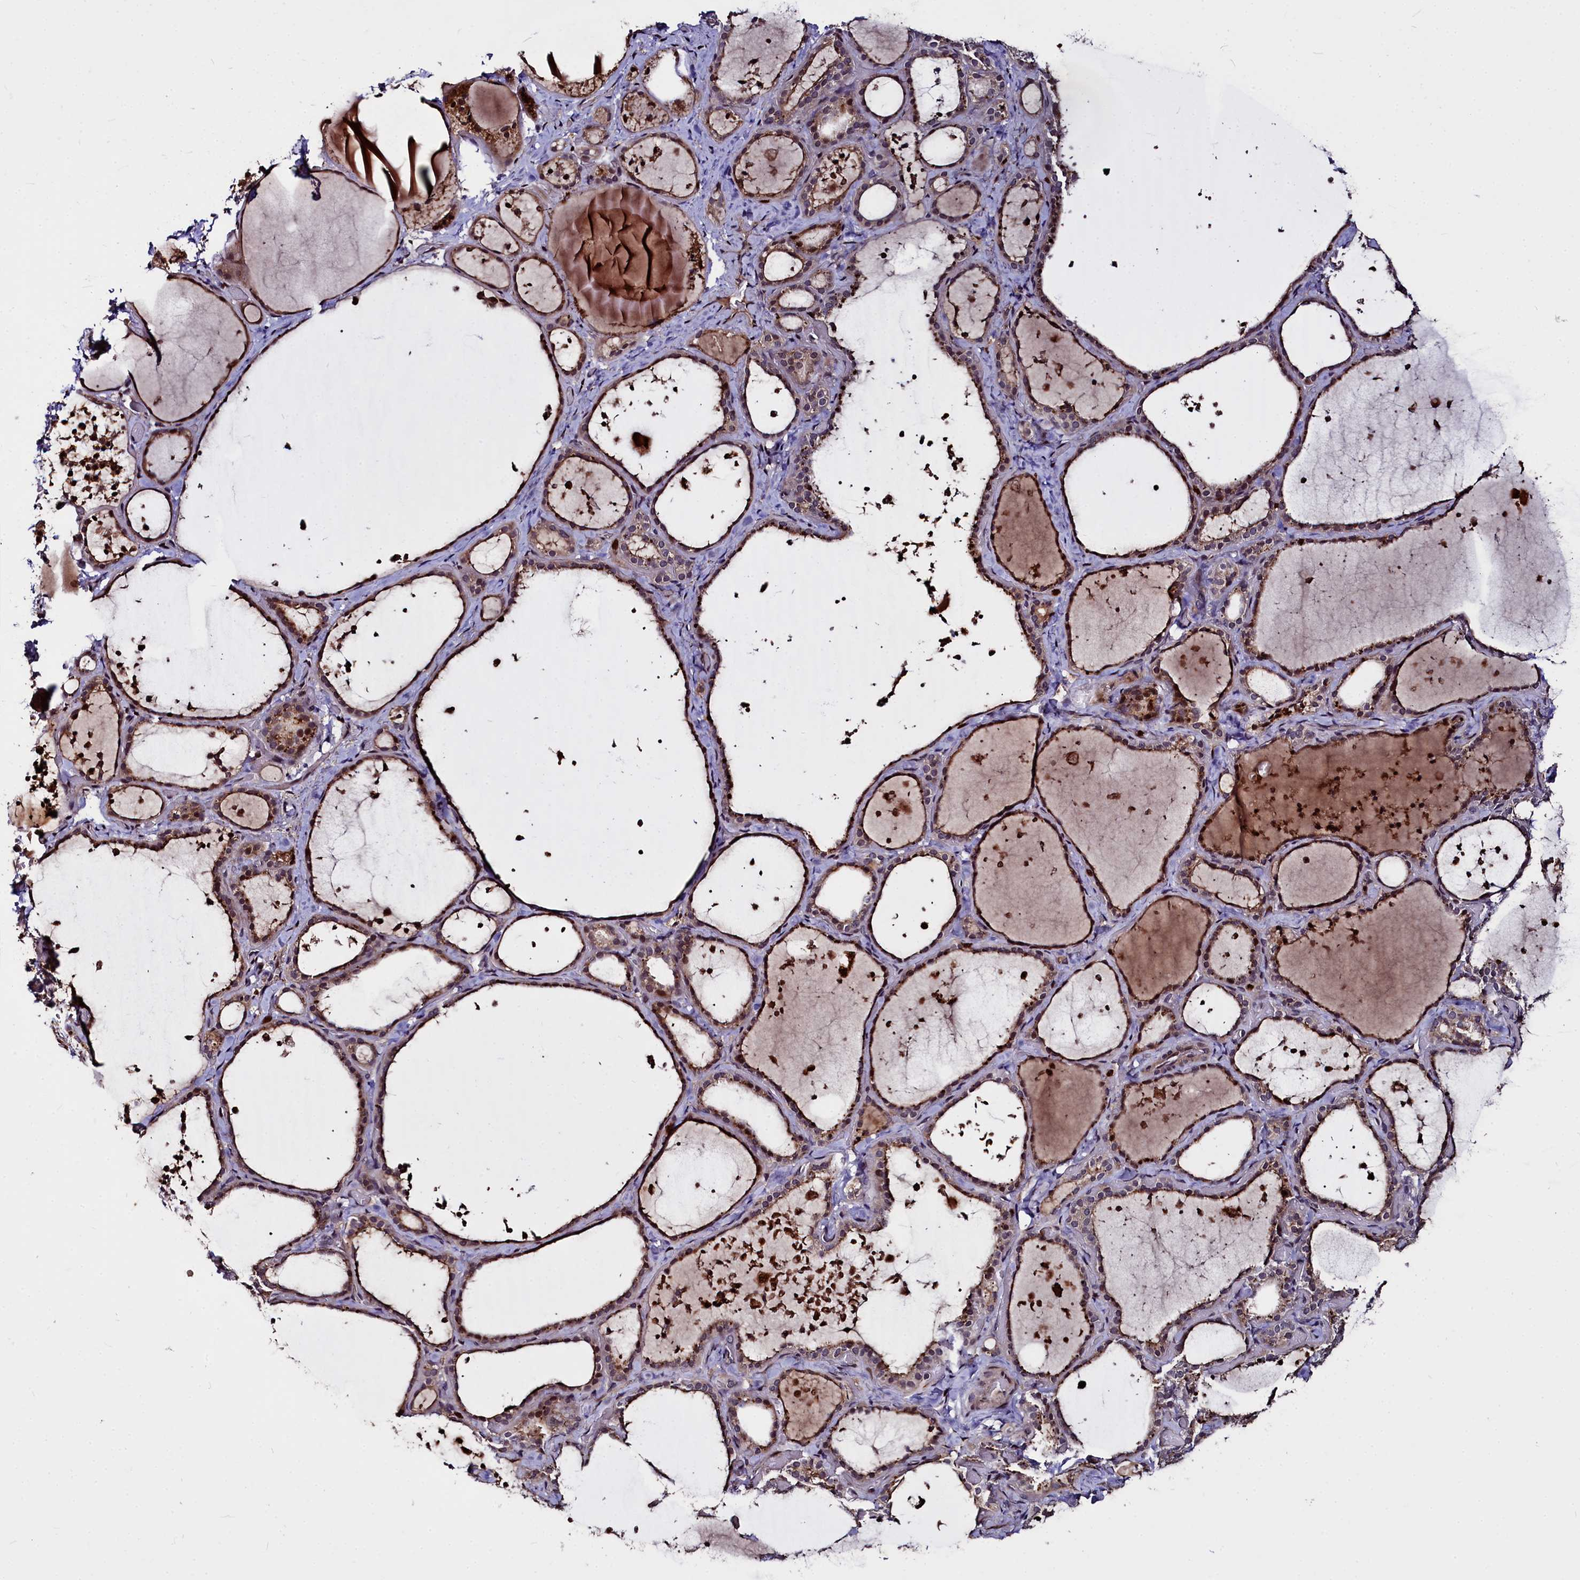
{"staining": {"intensity": "moderate", "quantity": ">75%", "location": "cytoplasmic/membranous,nuclear"}, "tissue": "thyroid gland", "cell_type": "Glandular cells", "image_type": "normal", "snomed": [{"axis": "morphology", "description": "Normal tissue, NOS"}, {"axis": "topography", "description": "Thyroid gland"}], "caption": "Immunohistochemistry (IHC) histopathology image of normal human thyroid gland stained for a protein (brown), which demonstrates medium levels of moderate cytoplasmic/membranous,nuclear staining in about >75% of glandular cells.", "gene": "ATG101", "patient": {"sex": "female", "age": 44}}